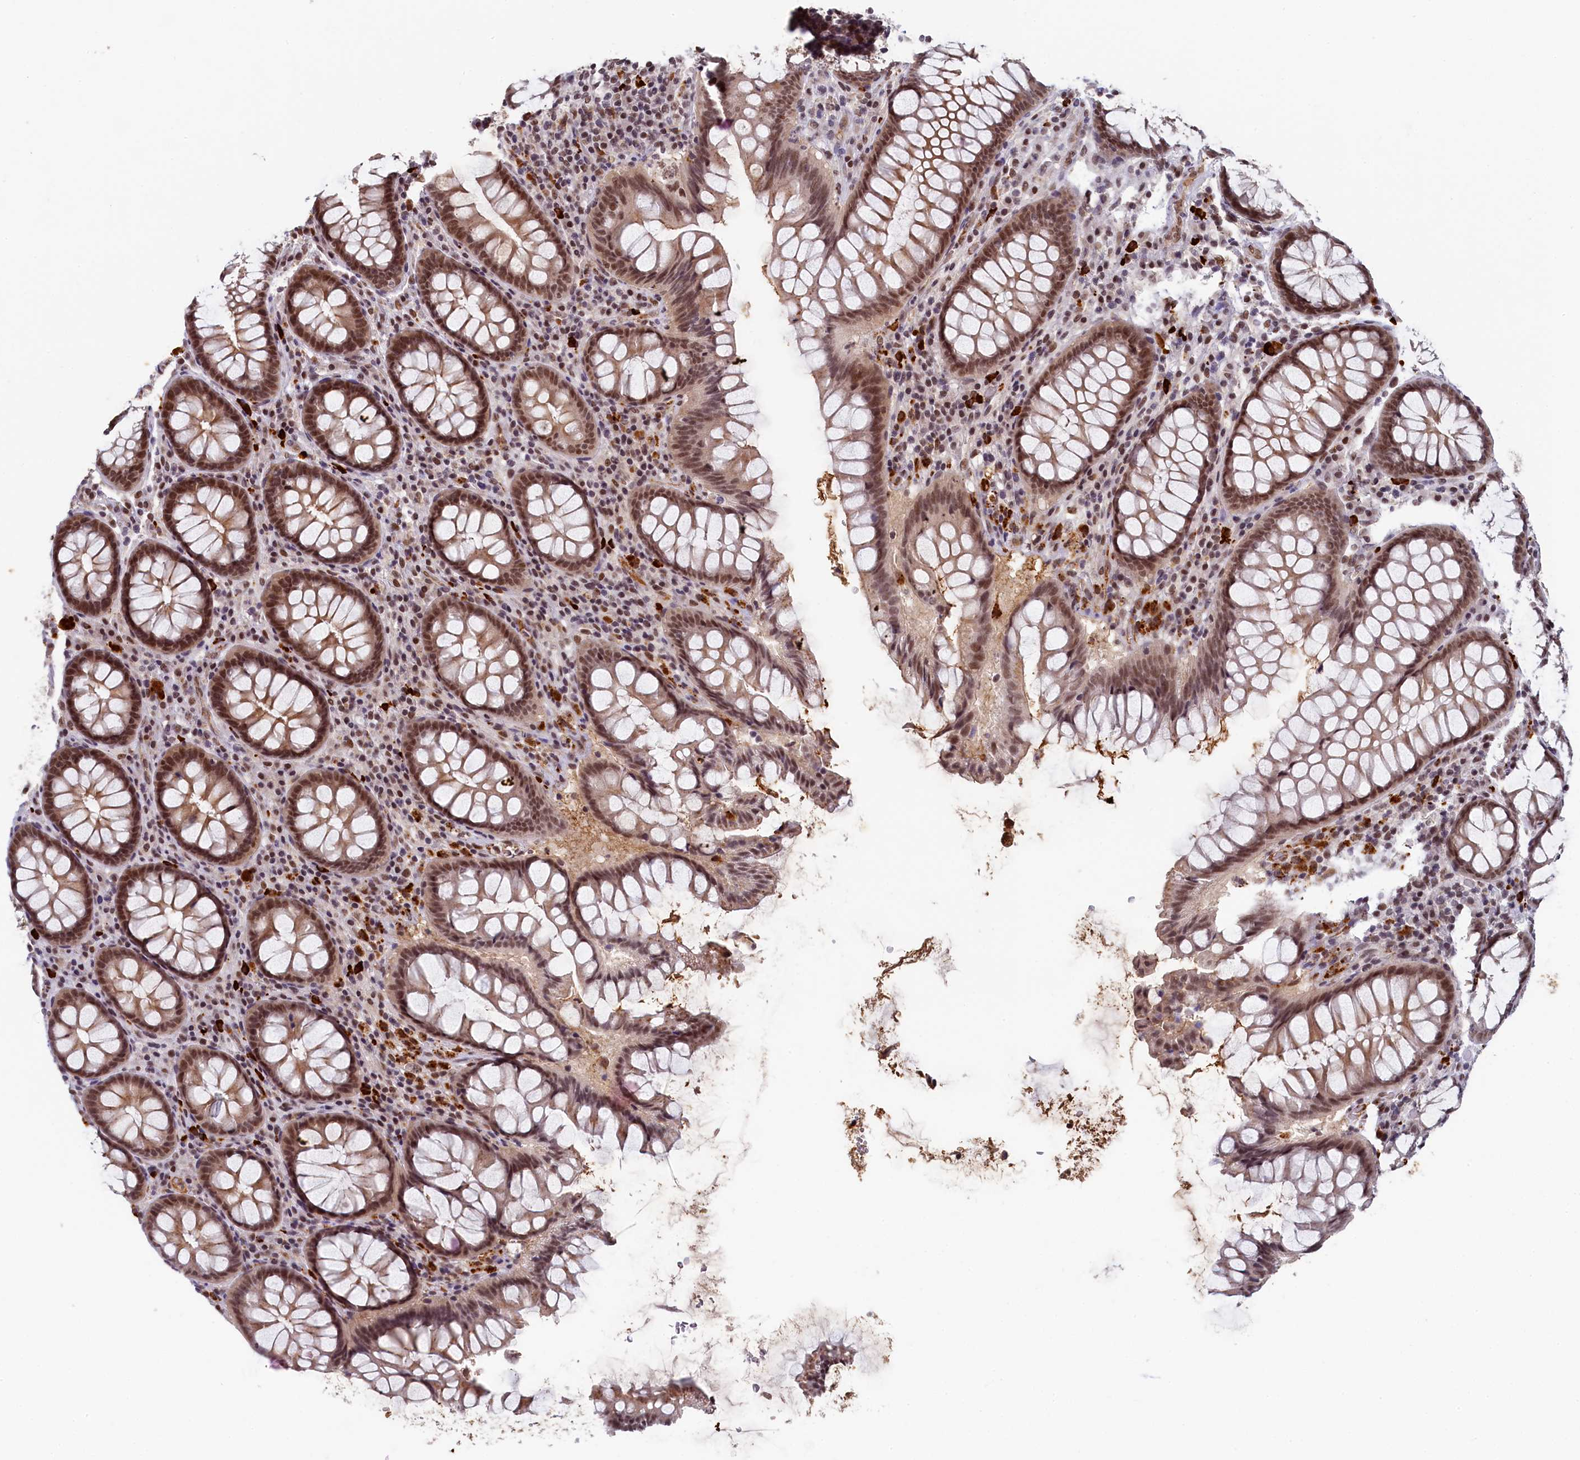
{"staining": {"intensity": "weak", "quantity": "25%-75%", "location": "cytoplasmic/membranous,nuclear"}, "tissue": "colon", "cell_type": "Endothelial cells", "image_type": "normal", "snomed": [{"axis": "morphology", "description": "Normal tissue, NOS"}, {"axis": "topography", "description": "Colon"}], "caption": "The micrograph displays immunohistochemical staining of normal colon. There is weak cytoplasmic/membranous,nuclear expression is appreciated in about 25%-75% of endothelial cells. (Stains: DAB (3,3'-diaminobenzidine) in brown, nuclei in blue, Microscopy: brightfield microscopy at high magnification).", "gene": "INTS14", "patient": {"sex": "female", "age": 79}}